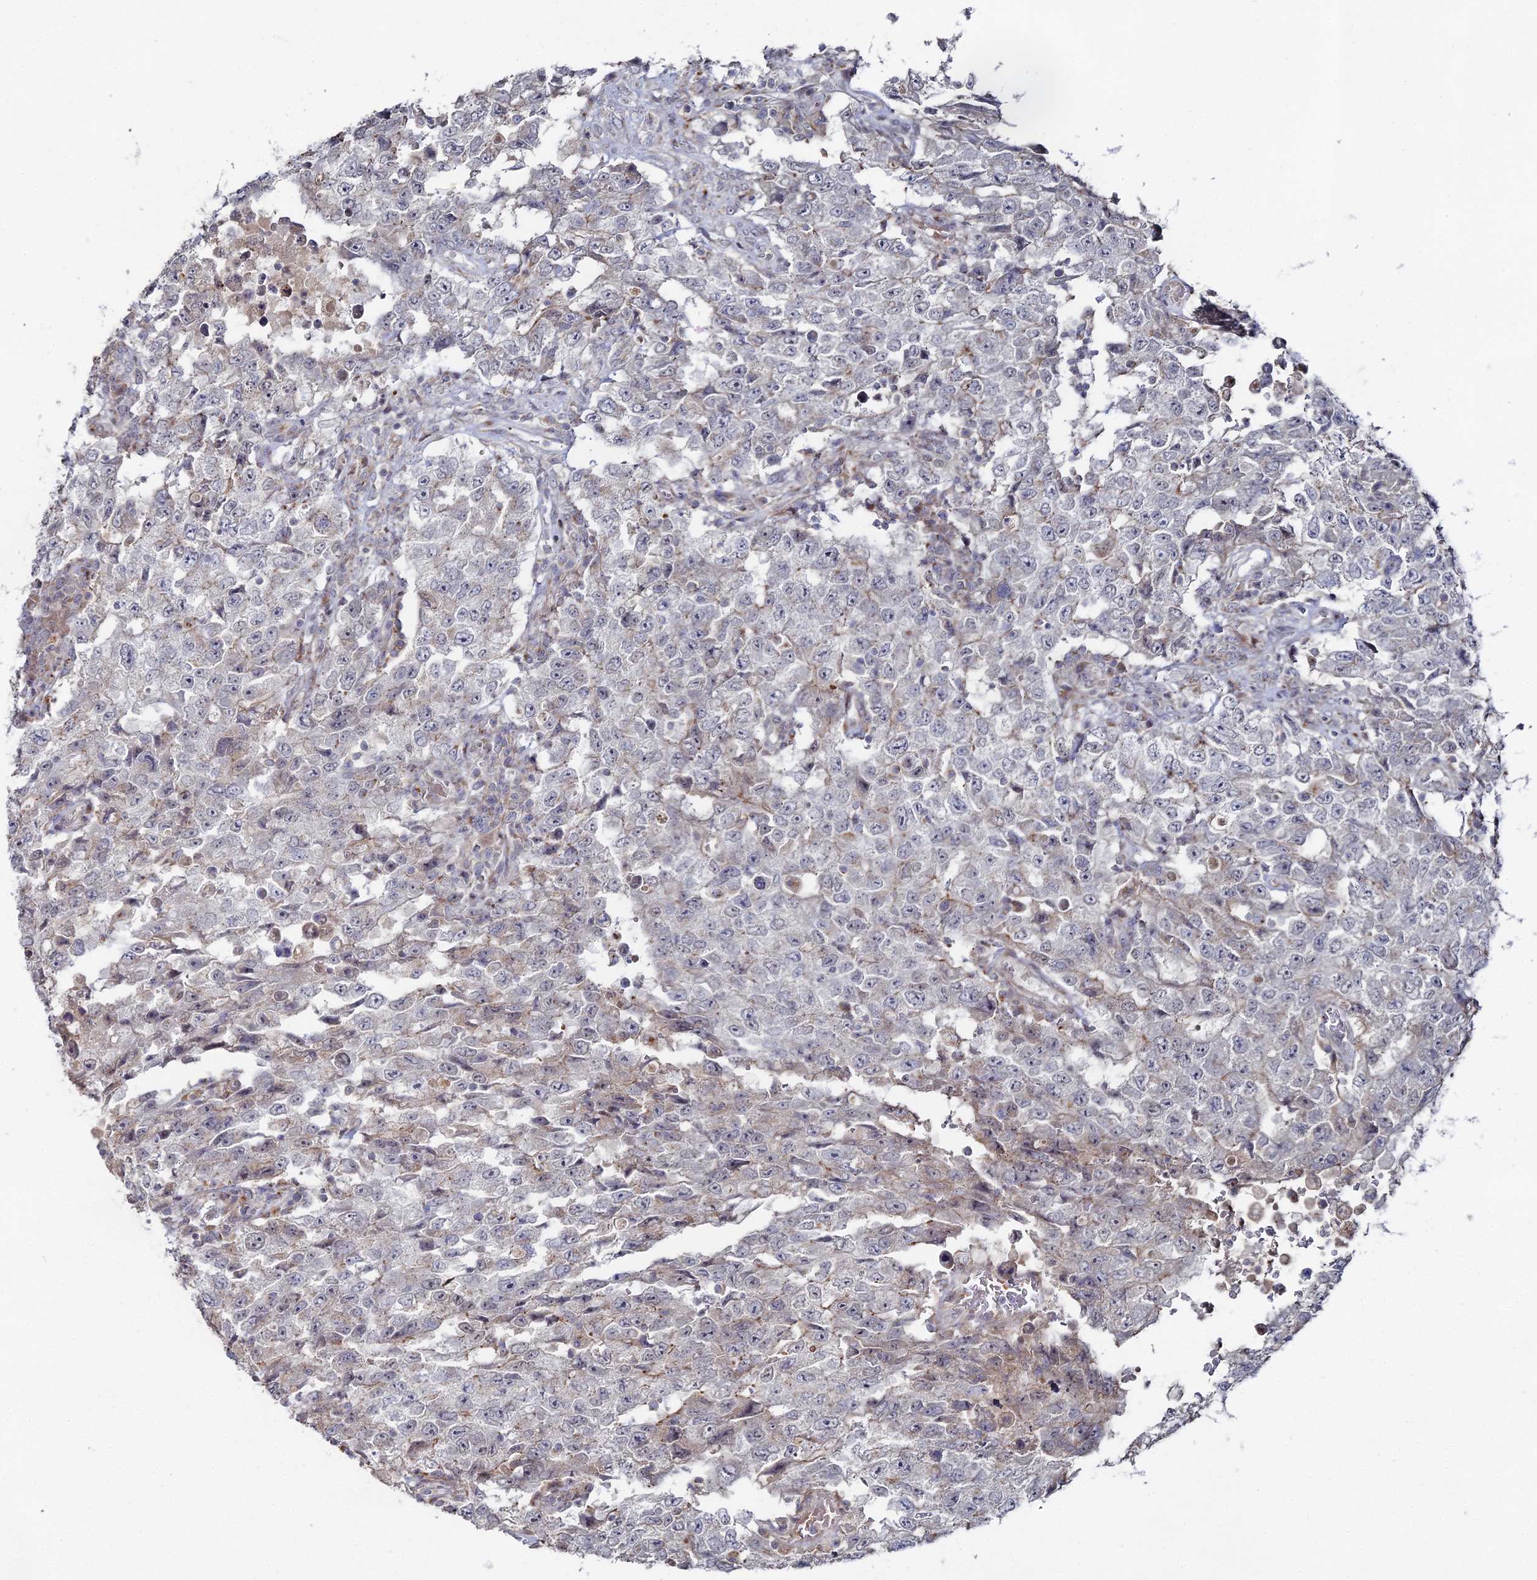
{"staining": {"intensity": "negative", "quantity": "none", "location": "none"}, "tissue": "testis cancer", "cell_type": "Tumor cells", "image_type": "cancer", "snomed": [{"axis": "morphology", "description": "Carcinoma, Embryonal, NOS"}, {"axis": "topography", "description": "Testis"}], "caption": "Testis embryonal carcinoma stained for a protein using IHC displays no positivity tumor cells.", "gene": "SGMS1", "patient": {"sex": "male", "age": 26}}